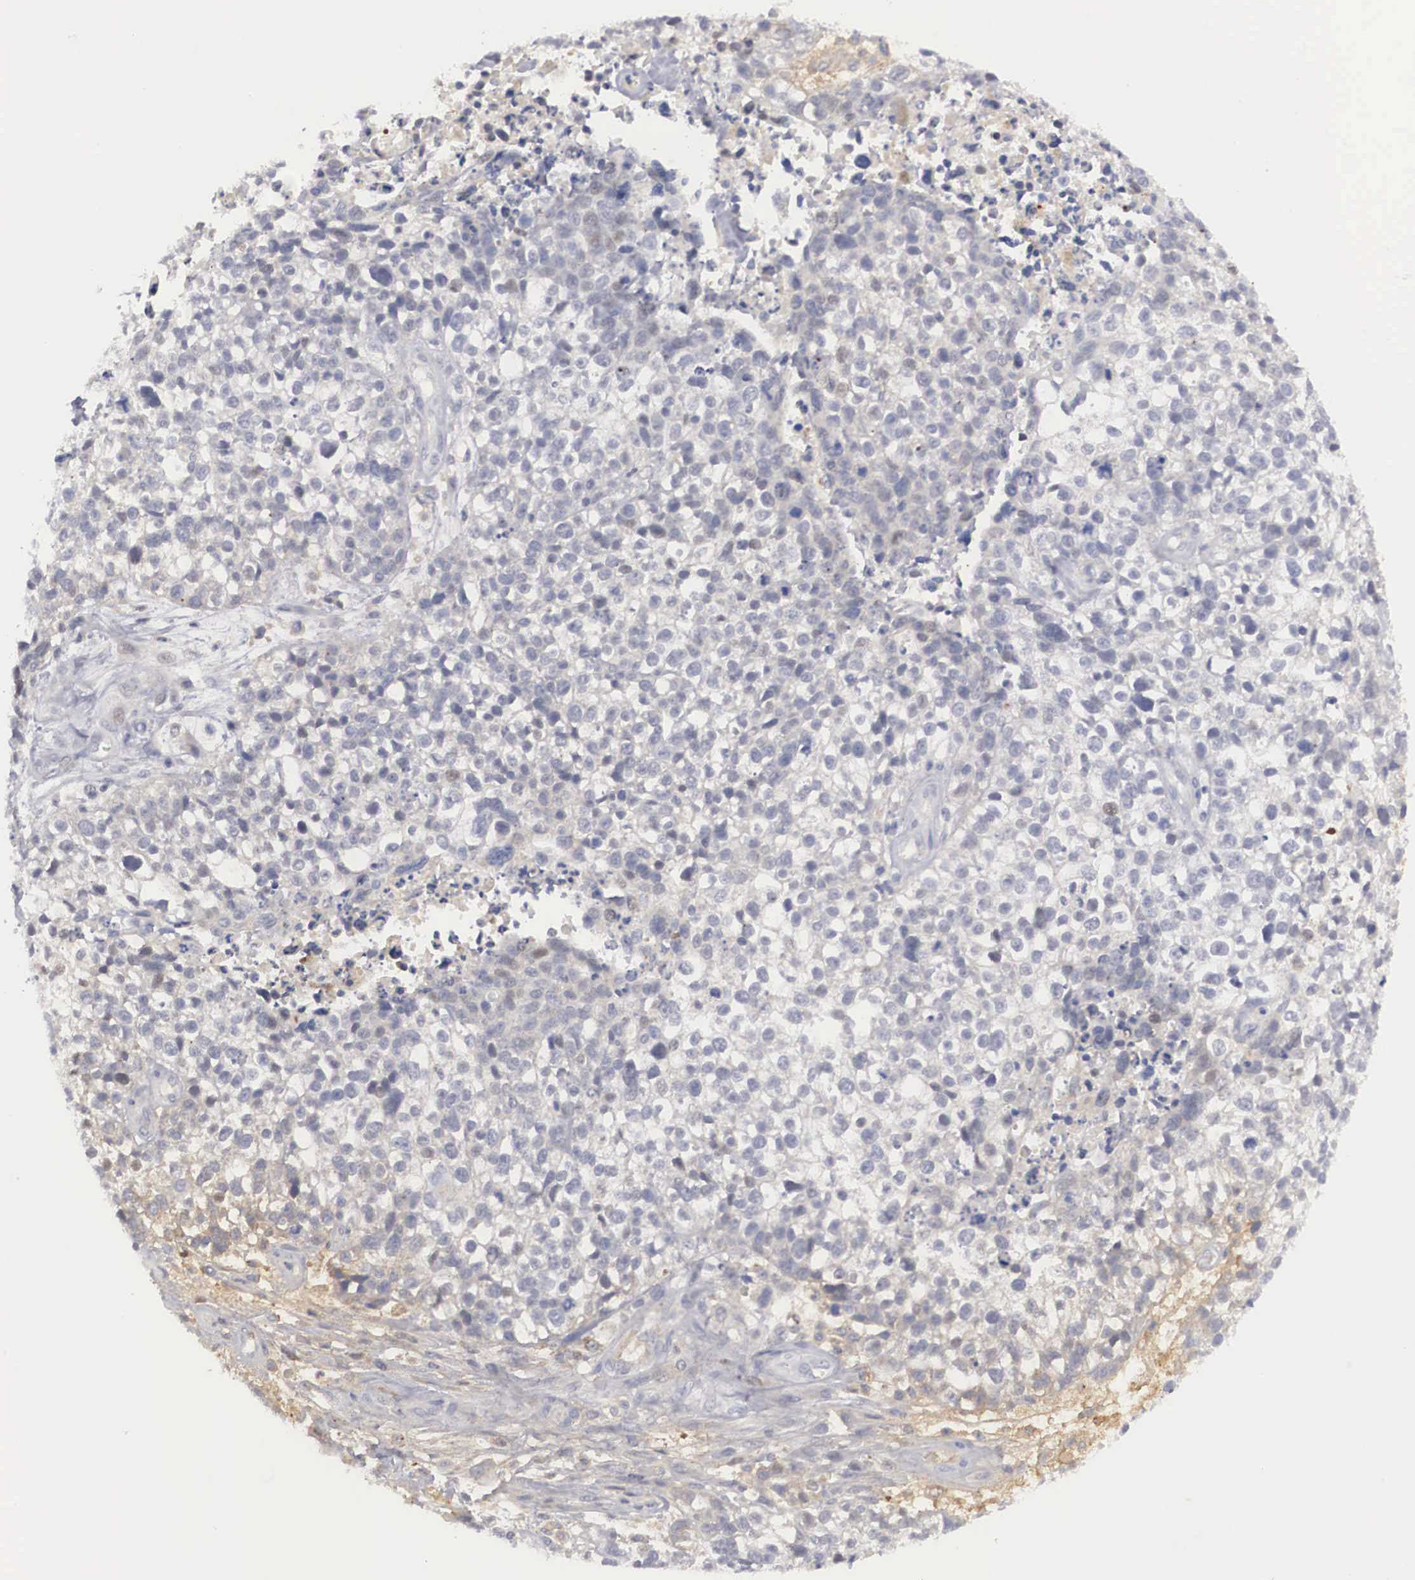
{"staining": {"intensity": "weak", "quantity": "<25%", "location": "nuclear"}, "tissue": "lung cancer", "cell_type": "Tumor cells", "image_type": "cancer", "snomed": [{"axis": "morphology", "description": "Squamous cell carcinoma, NOS"}, {"axis": "topography", "description": "Lymph node"}, {"axis": "topography", "description": "Lung"}], "caption": "Protein analysis of lung cancer (squamous cell carcinoma) displays no significant staining in tumor cells. (DAB immunohistochemistry (IHC), high magnification).", "gene": "RBPJ", "patient": {"sex": "male", "age": 74}}